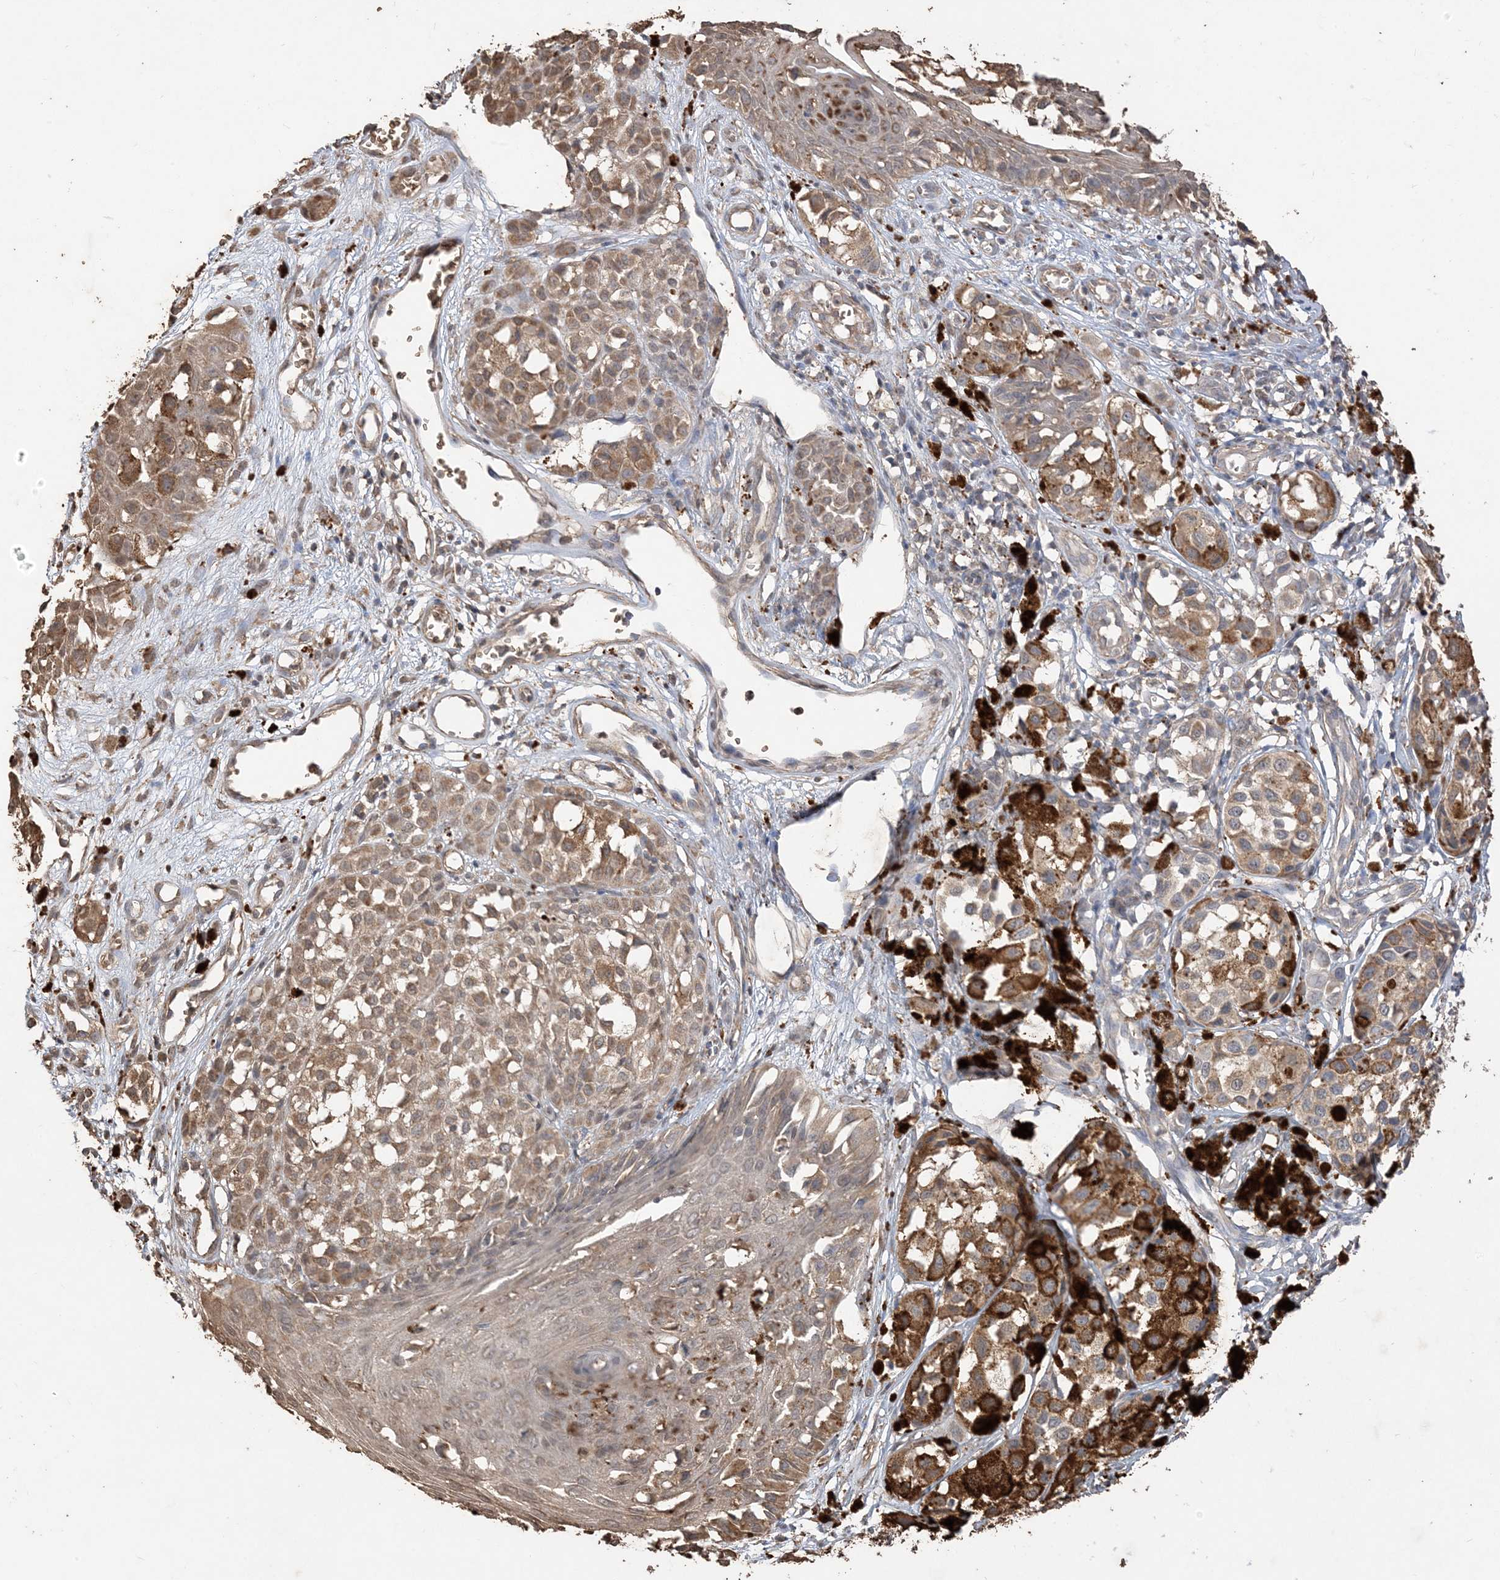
{"staining": {"intensity": "moderate", "quantity": ">75%", "location": "cytoplasmic/membranous"}, "tissue": "melanoma", "cell_type": "Tumor cells", "image_type": "cancer", "snomed": [{"axis": "morphology", "description": "Malignant melanoma, NOS"}, {"axis": "topography", "description": "Skin of leg"}], "caption": "A brown stain shows moderate cytoplasmic/membranous positivity of a protein in melanoma tumor cells.", "gene": "HPS4", "patient": {"sex": "female", "age": 72}}